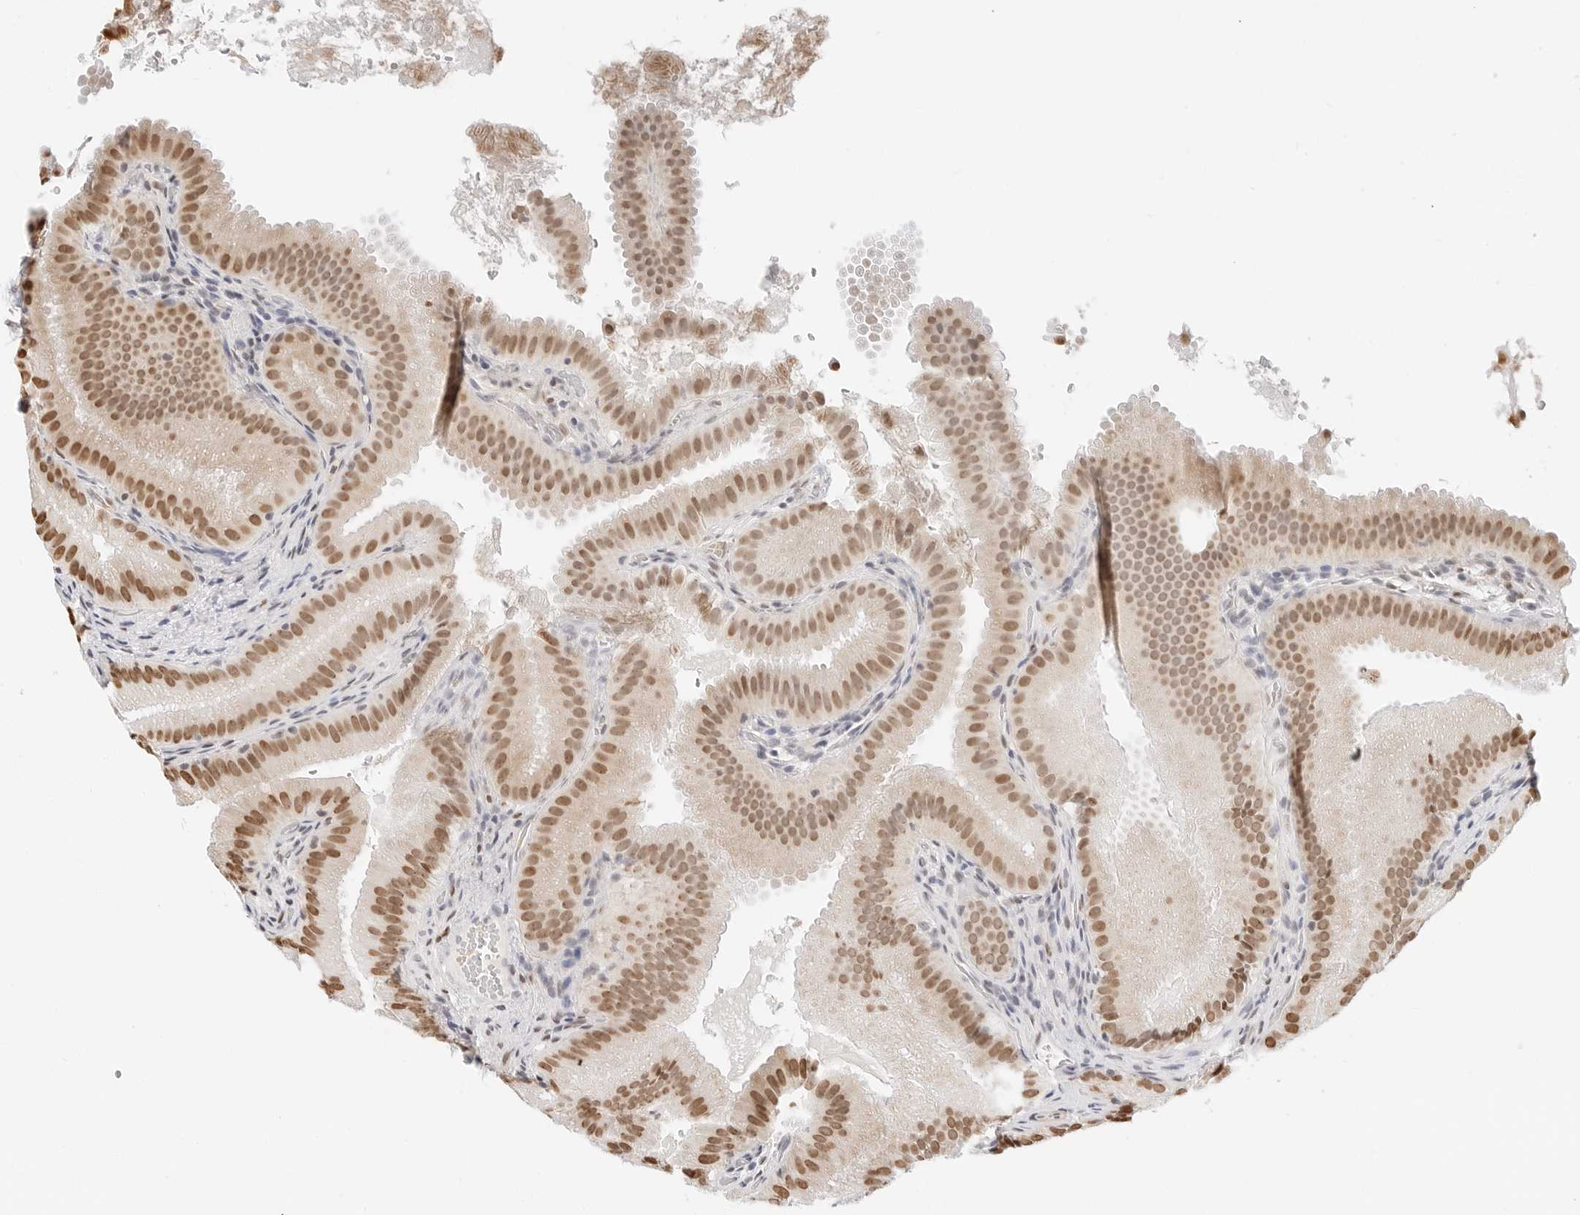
{"staining": {"intensity": "moderate", "quantity": ">75%", "location": "nuclear"}, "tissue": "gallbladder", "cell_type": "Glandular cells", "image_type": "normal", "snomed": [{"axis": "morphology", "description": "Normal tissue, NOS"}, {"axis": "topography", "description": "Gallbladder"}], "caption": "Immunohistochemical staining of unremarkable gallbladder reveals moderate nuclear protein positivity in approximately >75% of glandular cells. (DAB (3,3'-diaminobenzidine) IHC with brightfield microscopy, high magnification).", "gene": "SPIDR", "patient": {"sex": "female", "age": 30}}